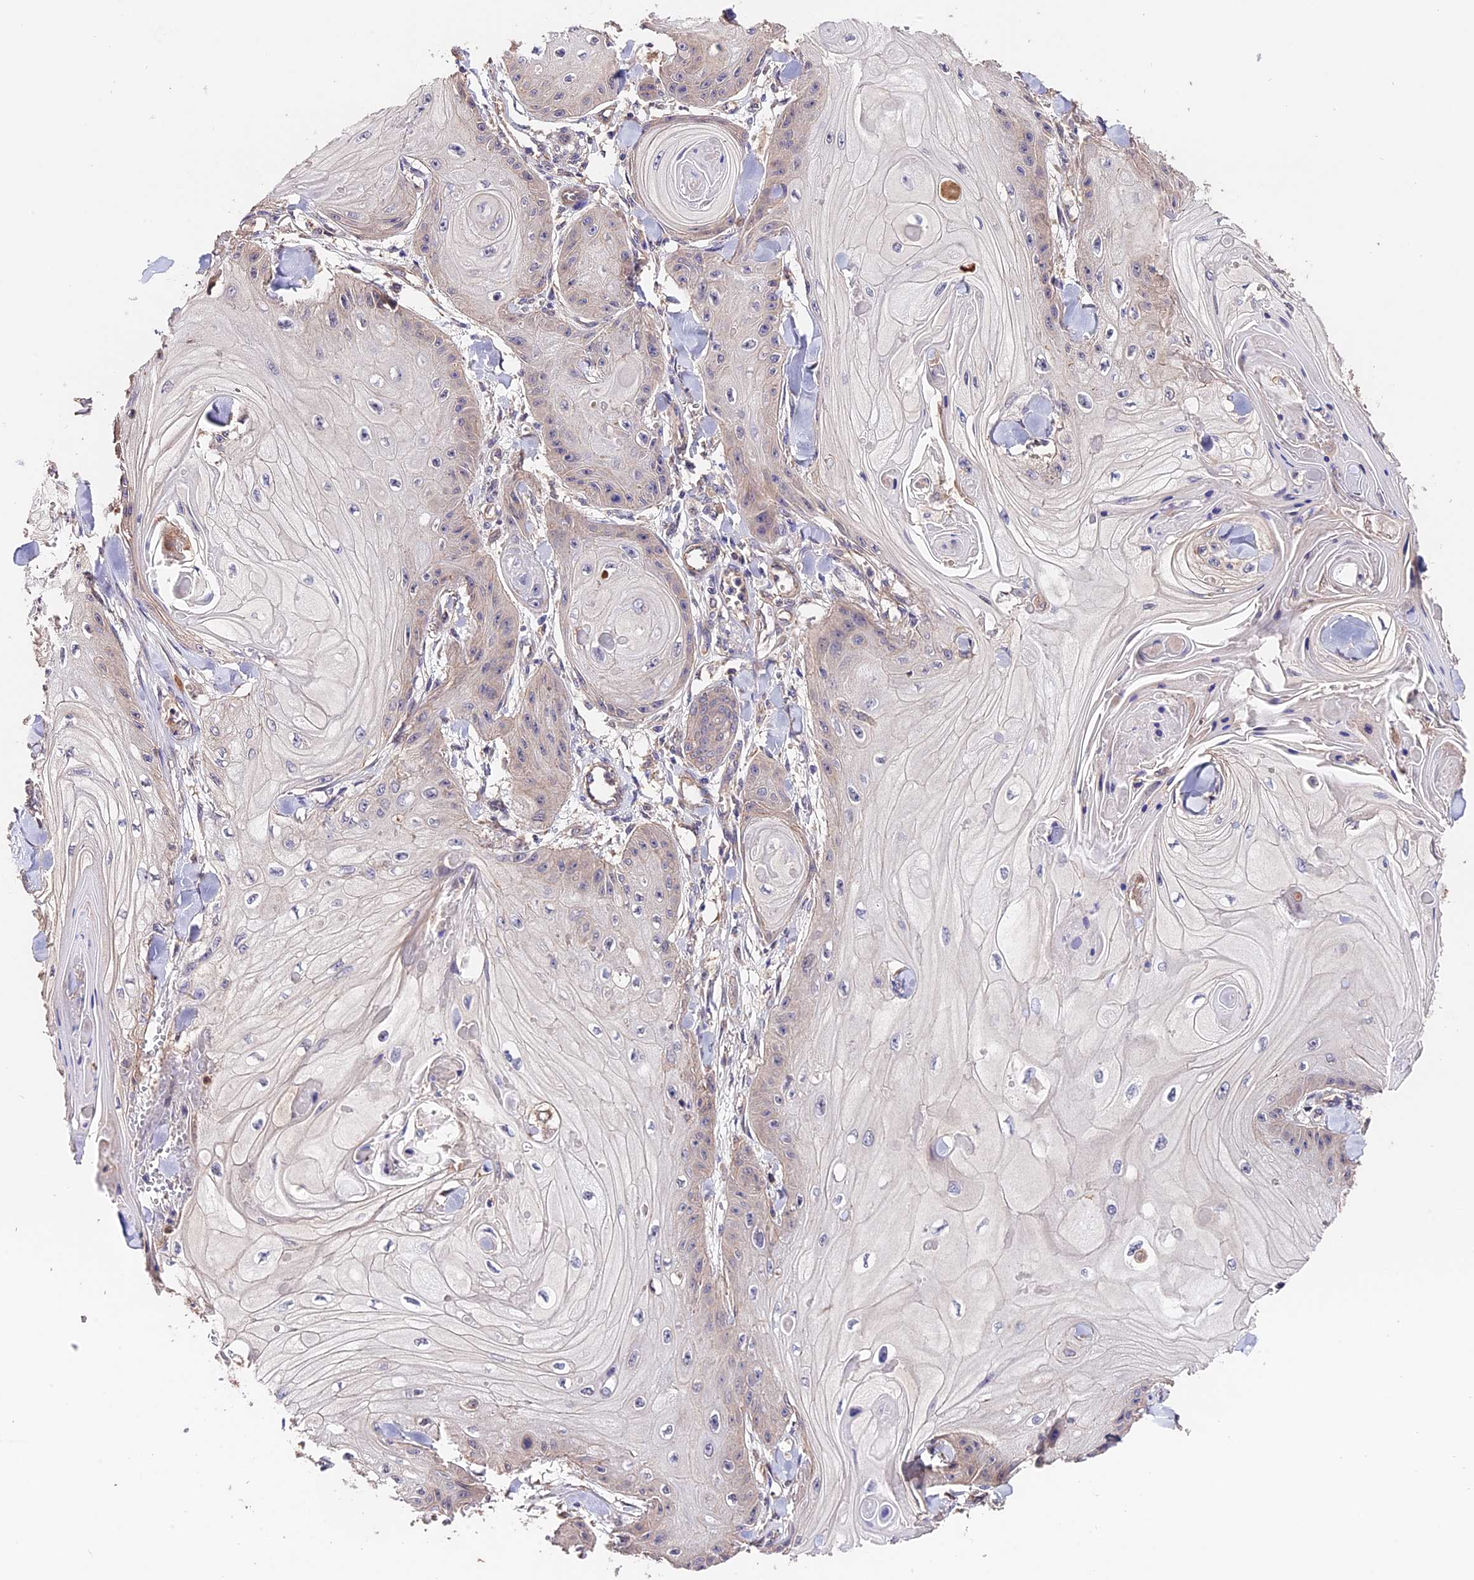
{"staining": {"intensity": "weak", "quantity": "<25%", "location": "cytoplasmic/membranous"}, "tissue": "skin cancer", "cell_type": "Tumor cells", "image_type": "cancer", "snomed": [{"axis": "morphology", "description": "Squamous cell carcinoma, NOS"}, {"axis": "topography", "description": "Skin"}], "caption": "There is no significant staining in tumor cells of skin squamous cell carcinoma.", "gene": "CES3", "patient": {"sex": "male", "age": 74}}